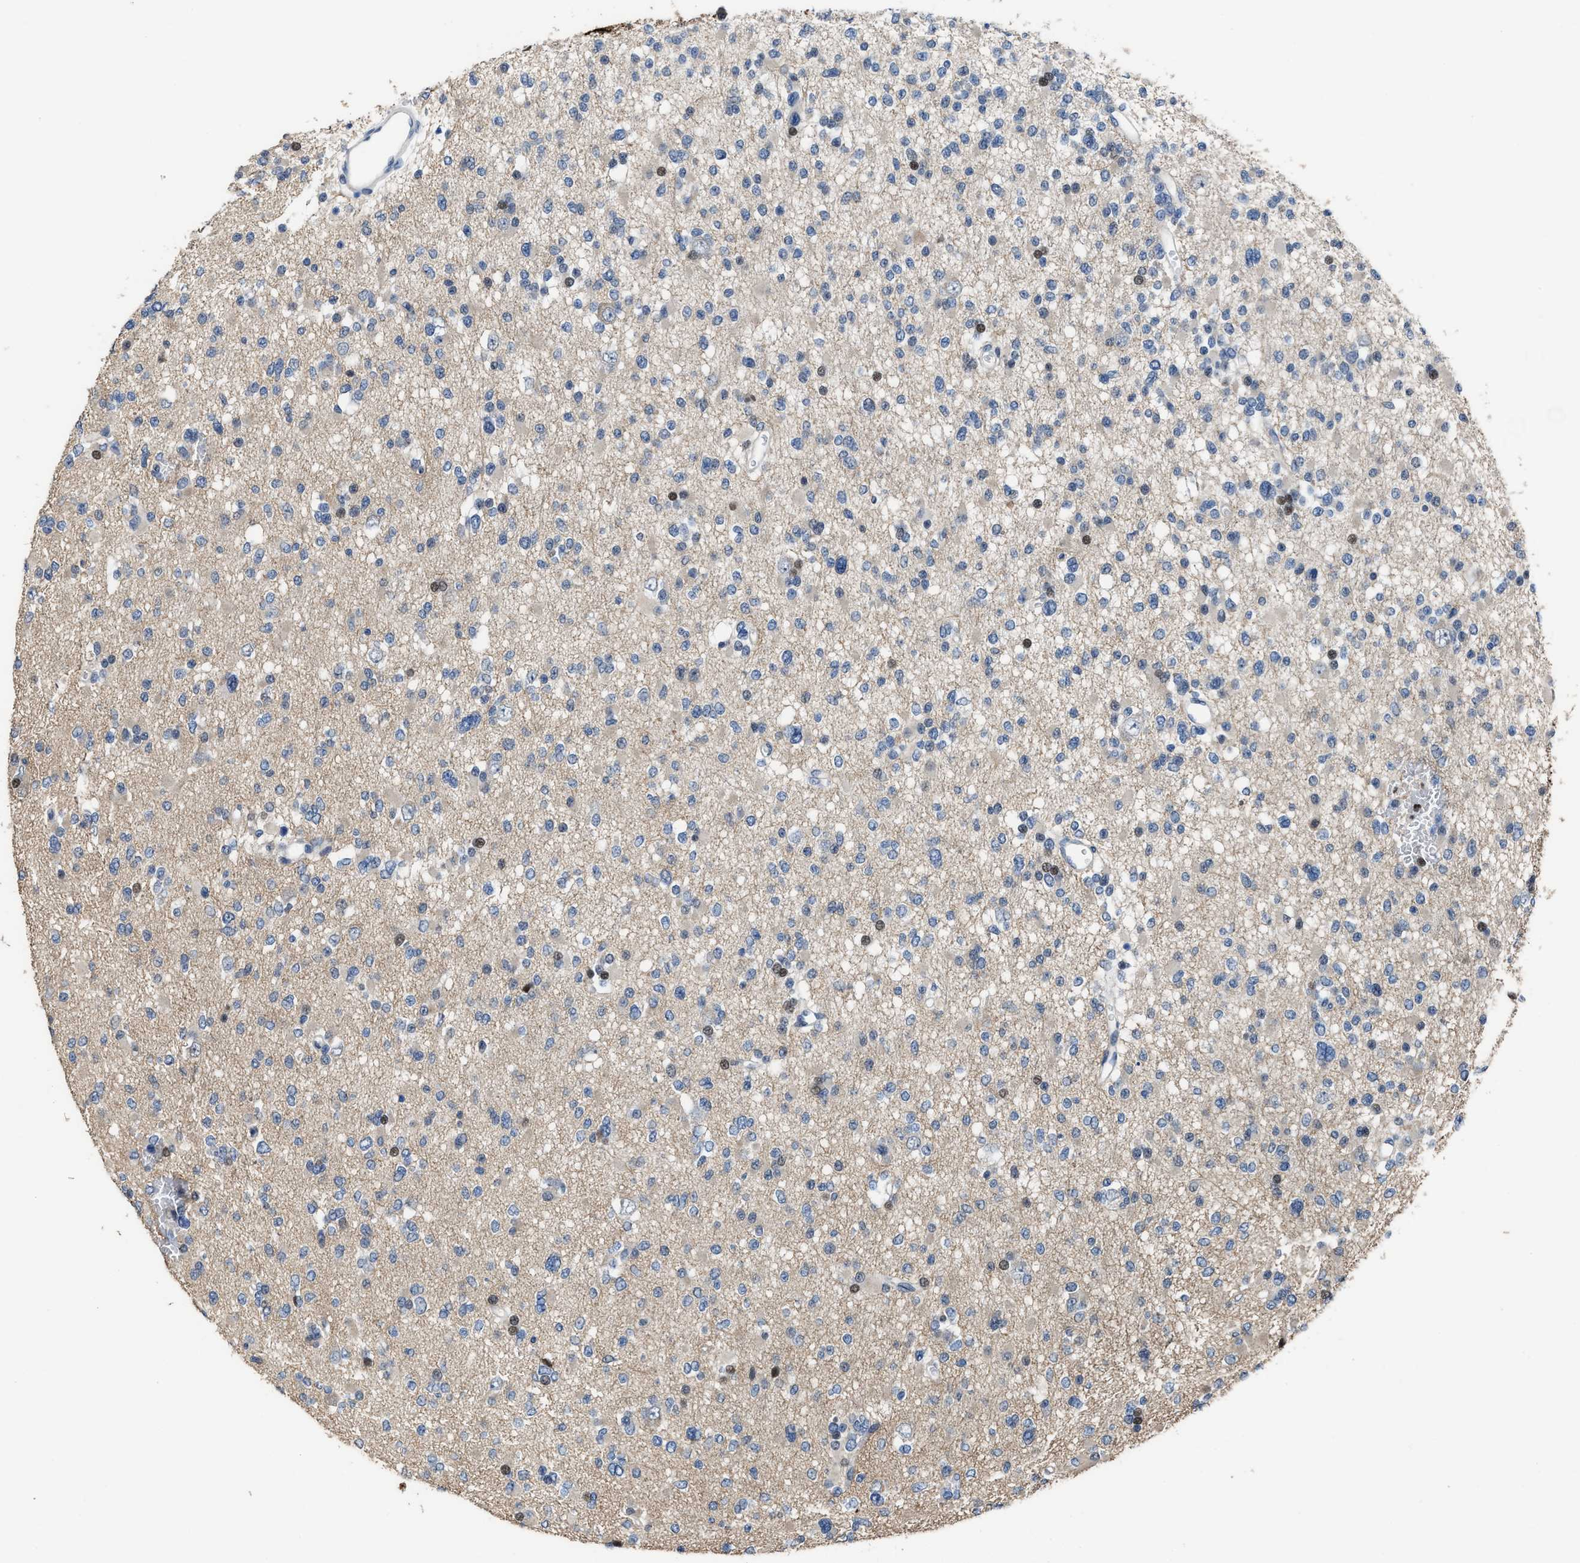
{"staining": {"intensity": "moderate", "quantity": "<25%", "location": "nuclear"}, "tissue": "glioma", "cell_type": "Tumor cells", "image_type": "cancer", "snomed": [{"axis": "morphology", "description": "Glioma, malignant, Low grade"}, {"axis": "topography", "description": "Brain"}], "caption": "This is a photomicrograph of IHC staining of glioma, which shows moderate positivity in the nuclear of tumor cells.", "gene": "ZNF20", "patient": {"sex": "female", "age": 22}}